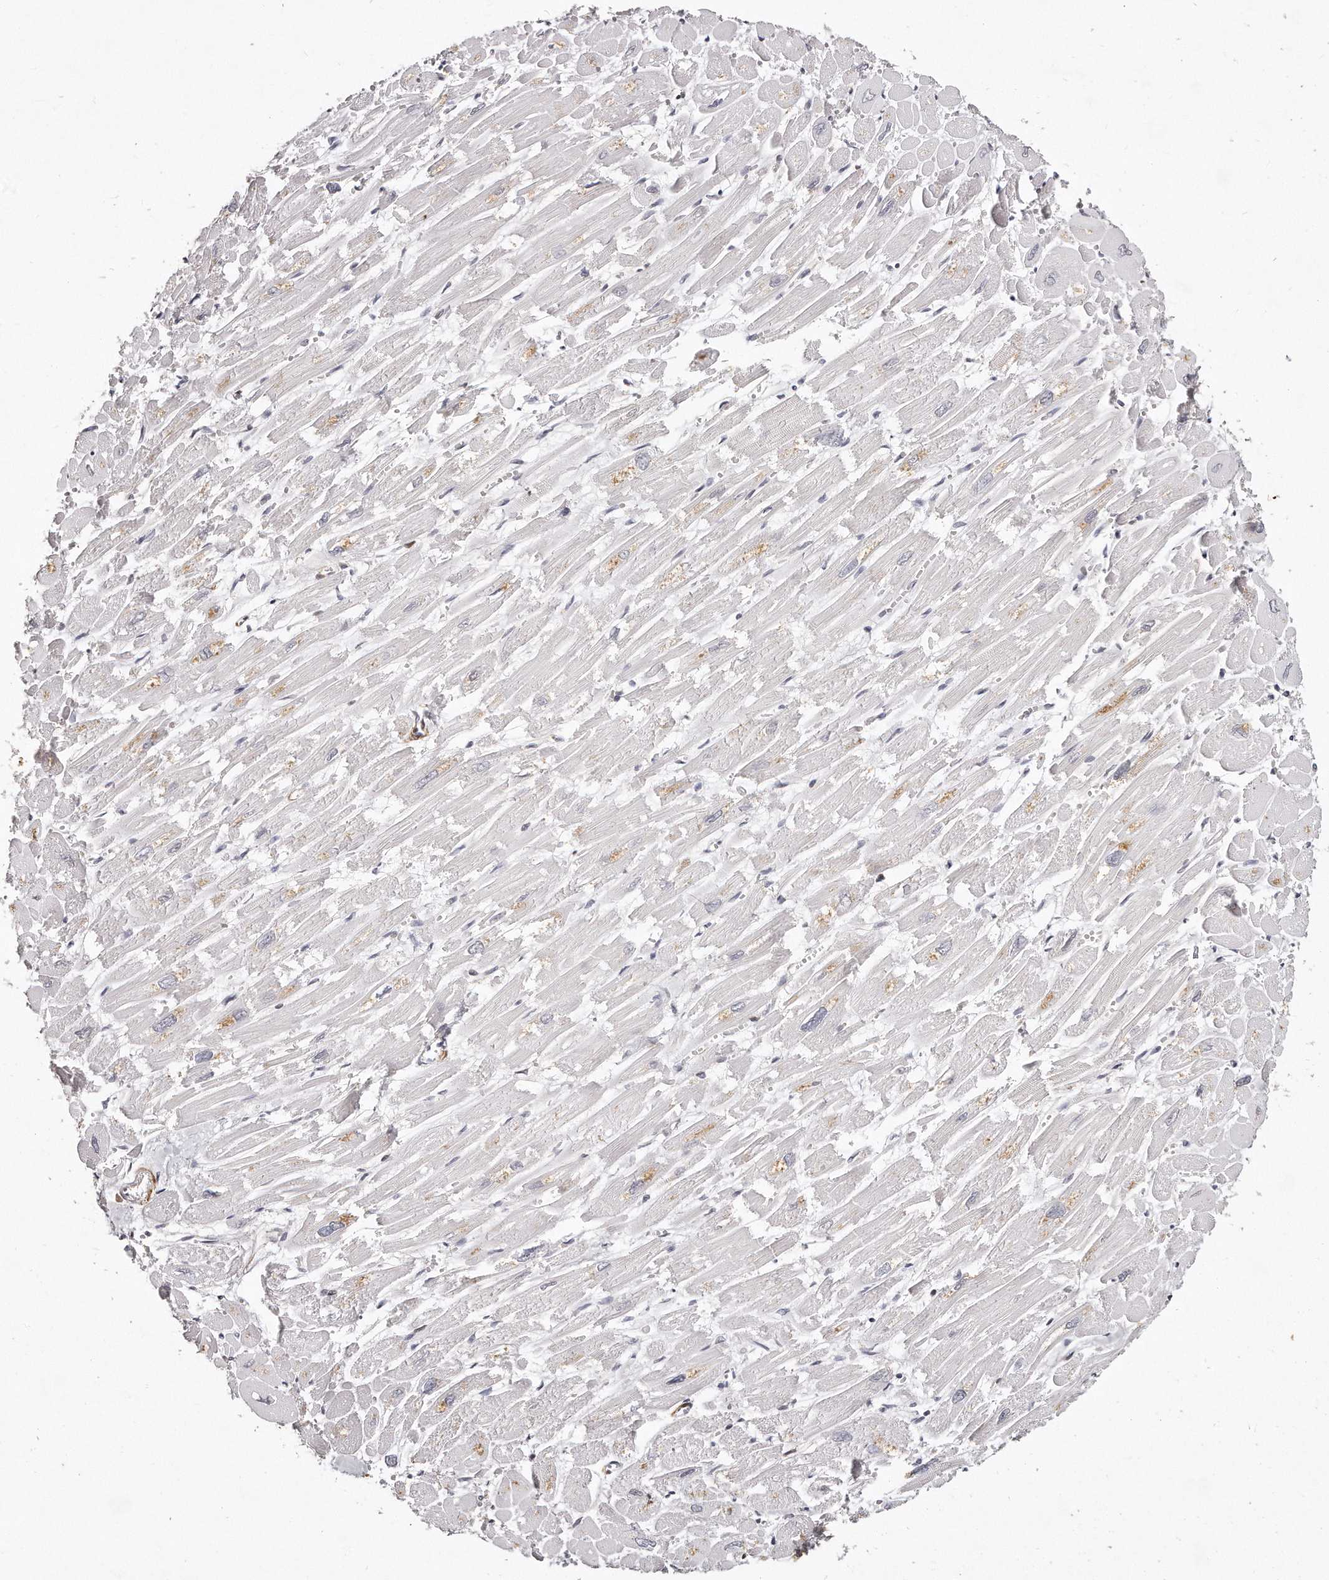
{"staining": {"intensity": "negative", "quantity": "none", "location": "none"}, "tissue": "heart muscle", "cell_type": "Cardiomyocytes", "image_type": "normal", "snomed": [{"axis": "morphology", "description": "Normal tissue, NOS"}, {"axis": "topography", "description": "Heart"}], "caption": "Cardiomyocytes show no significant staining in unremarkable heart muscle.", "gene": "LMOD1", "patient": {"sex": "male", "age": 54}}